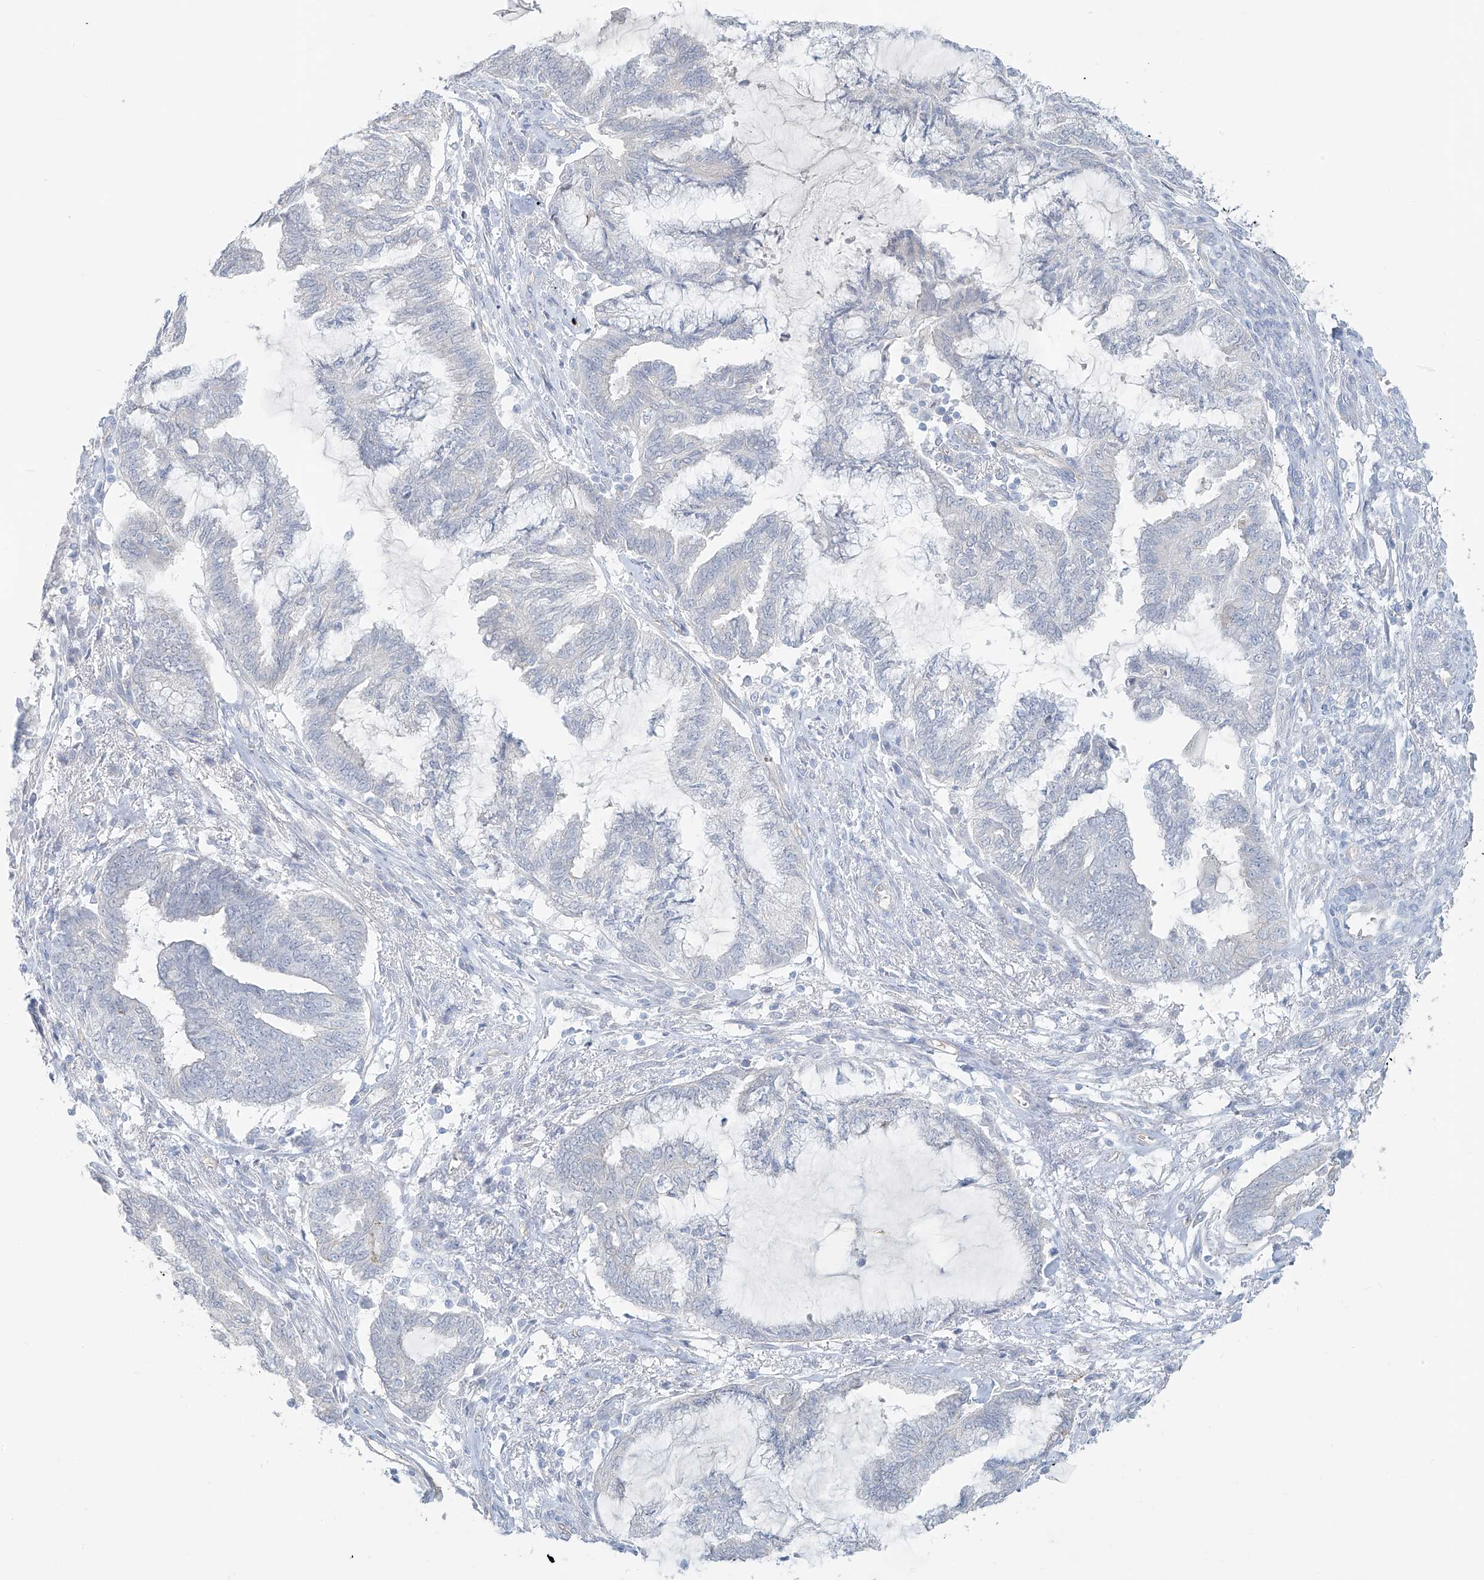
{"staining": {"intensity": "negative", "quantity": "none", "location": "none"}, "tissue": "endometrial cancer", "cell_type": "Tumor cells", "image_type": "cancer", "snomed": [{"axis": "morphology", "description": "Adenocarcinoma, NOS"}, {"axis": "topography", "description": "Endometrium"}], "caption": "Tumor cells are negative for brown protein staining in endometrial cancer.", "gene": "TUBE1", "patient": {"sex": "female", "age": 86}}